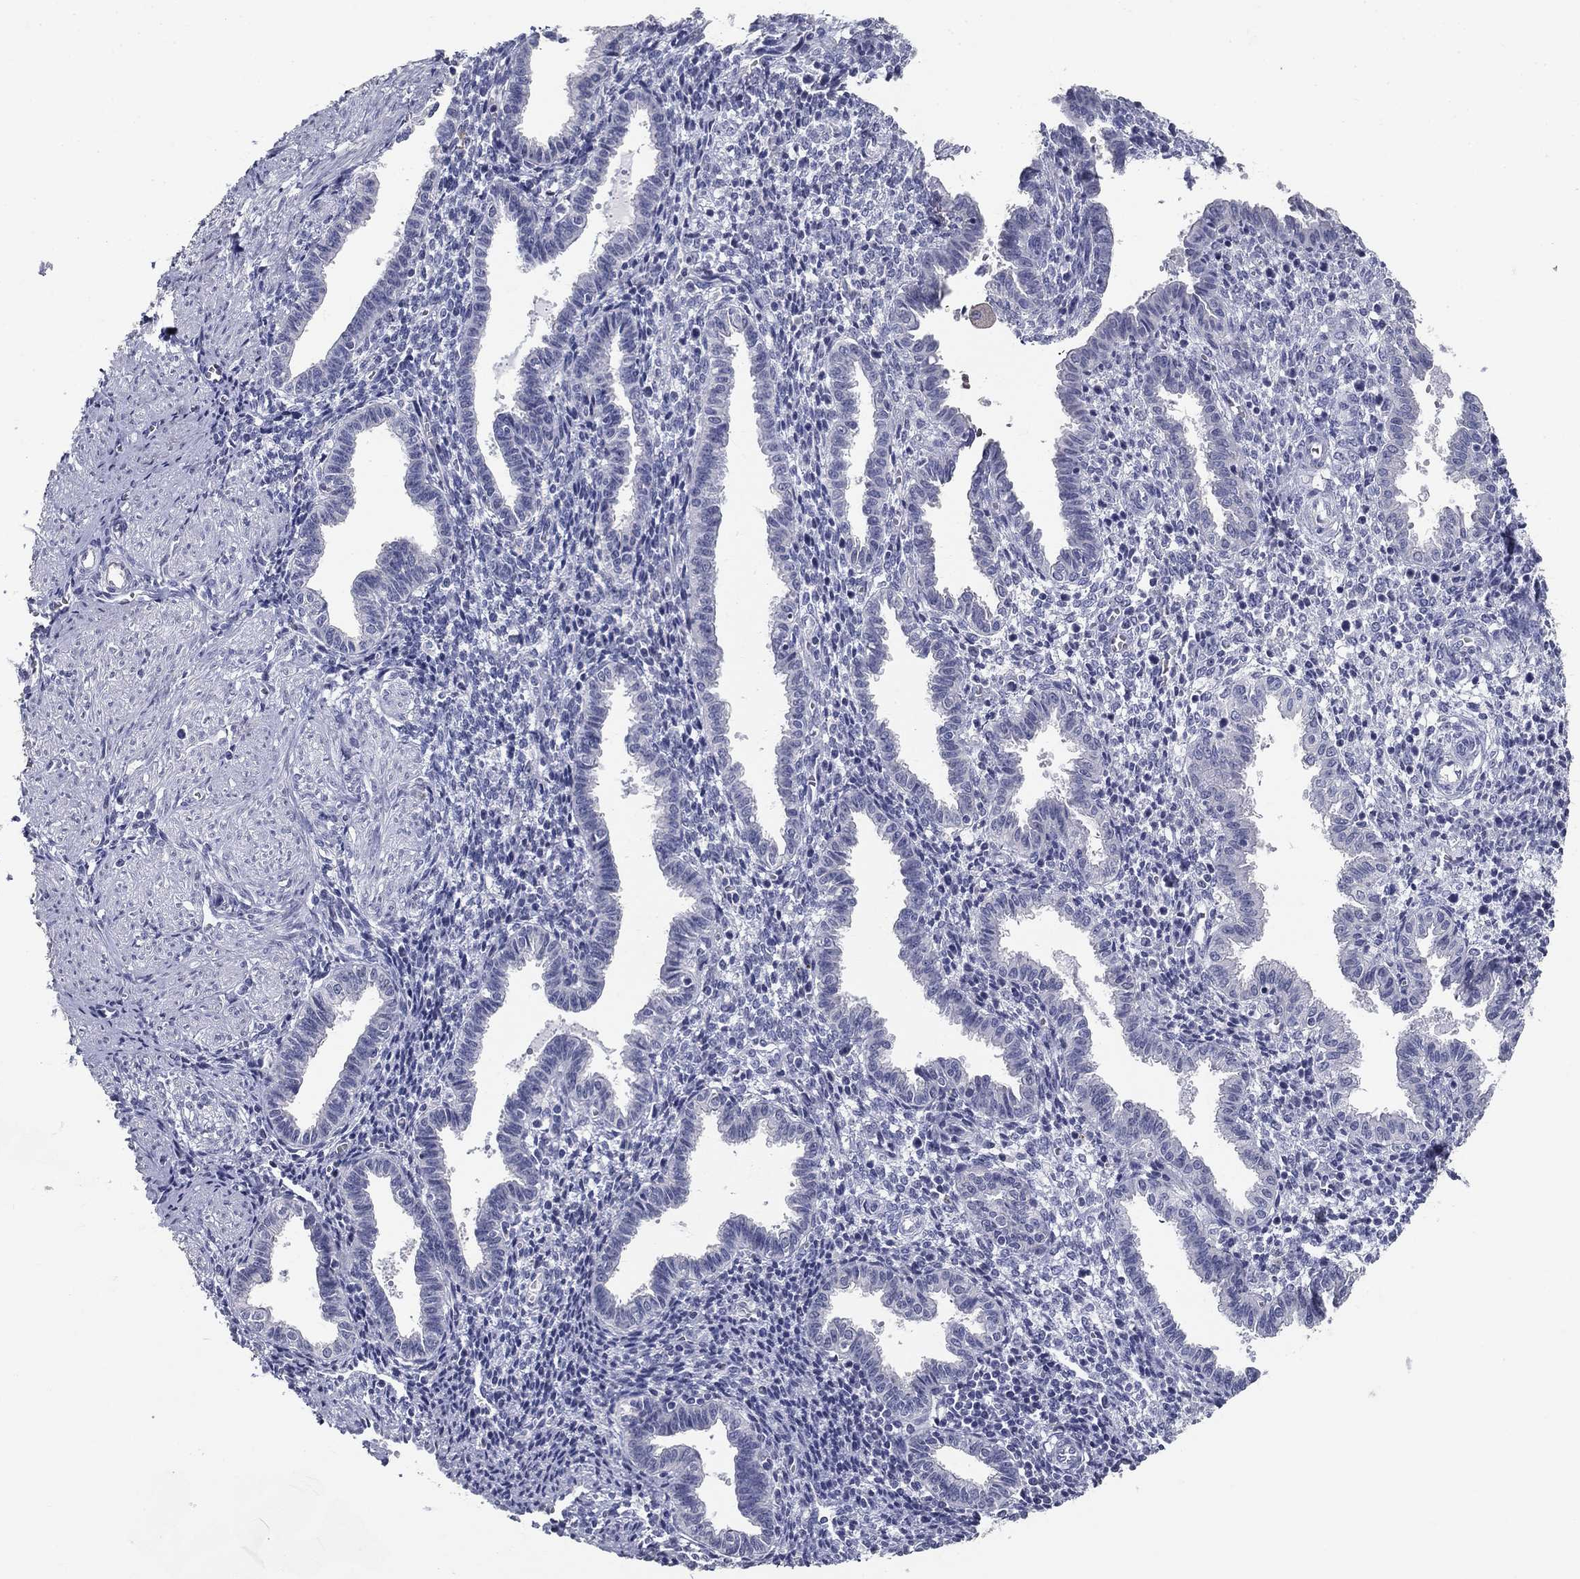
{"staining": {"intensity": "negative", "quantity": "none", "location": "none"}, "tissue": "endometrium", "cell_type": "Cells in endometrial stroma", "image_type": "normal", "snomed": [{"axis": "morphology", "description": "Normal tissue, NOS"}, {"axis": "topography", "description": "Endometrium"}], "caption": "High magnification brightfield microscopy of normal endometrium stained with DAB (brown) and counterstained with hematoxylin (blue): cells in endometrial stroma show no significant staining. (Brightfield microscopy of DAB immunohistochemistry (IHC) at high magnification).", "gene": "POMC", "patient": {"sex": "female", "age": 37}}